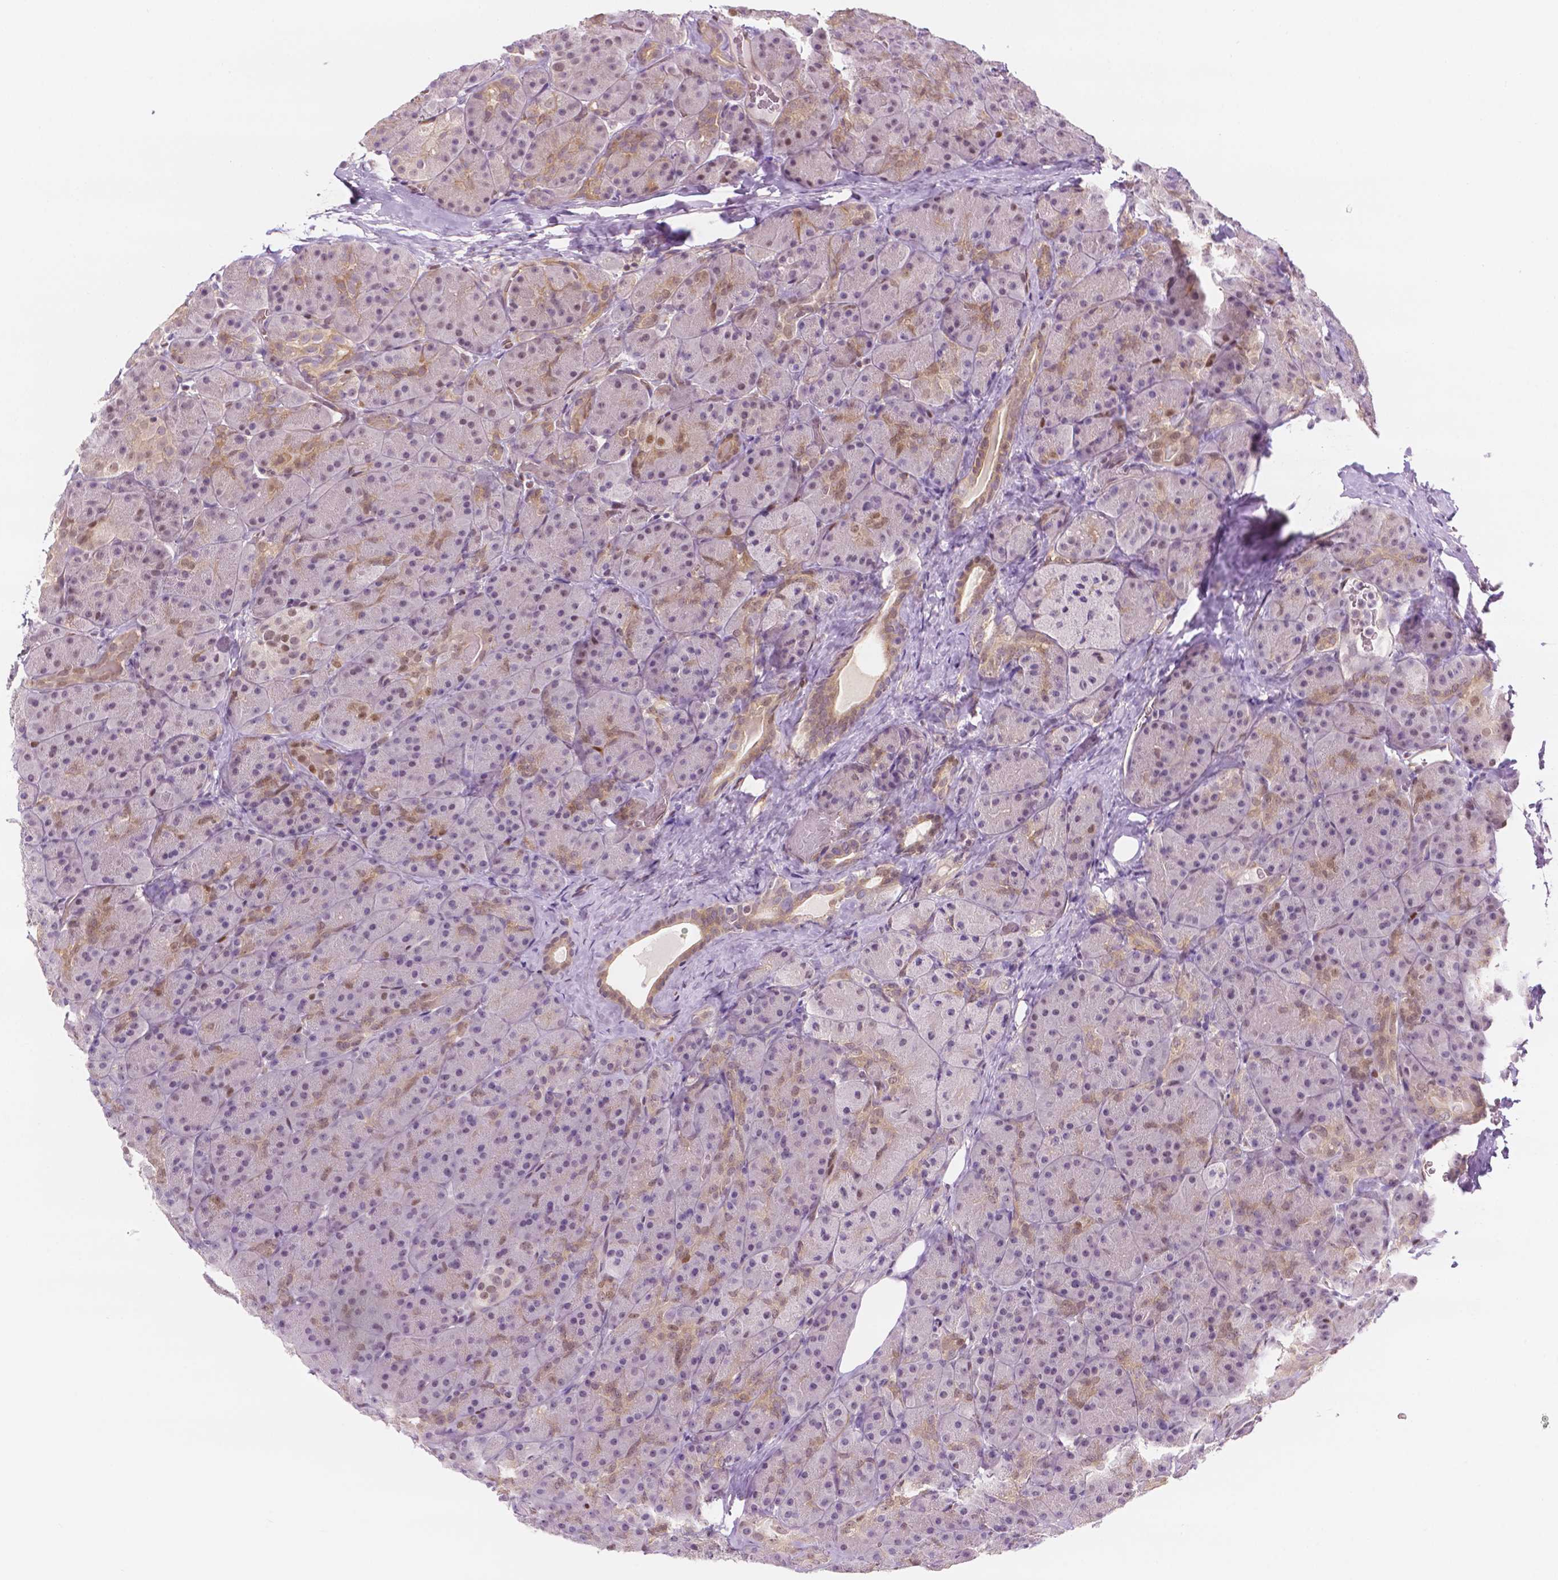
{"staining": {"intensity": "weak", "quantity": "25%-75%", "location": "nuclear"}, "tissue": "pancreas", "cell_type": "Exocrine glandular cells", "image_type": "normal", "snomed": [{"axis": "morphology", "description": "Normal tissue, NOS"}, {"axis": "topography", "description": "Pancreas"}], "caption": "Pancreas stained with a brown dye reveals weak nuclear positive expression in approximately 25%-75% of exocrine glandular cells.", "gene": "ERF", "patient": {"sex": "male", "age": 57}}